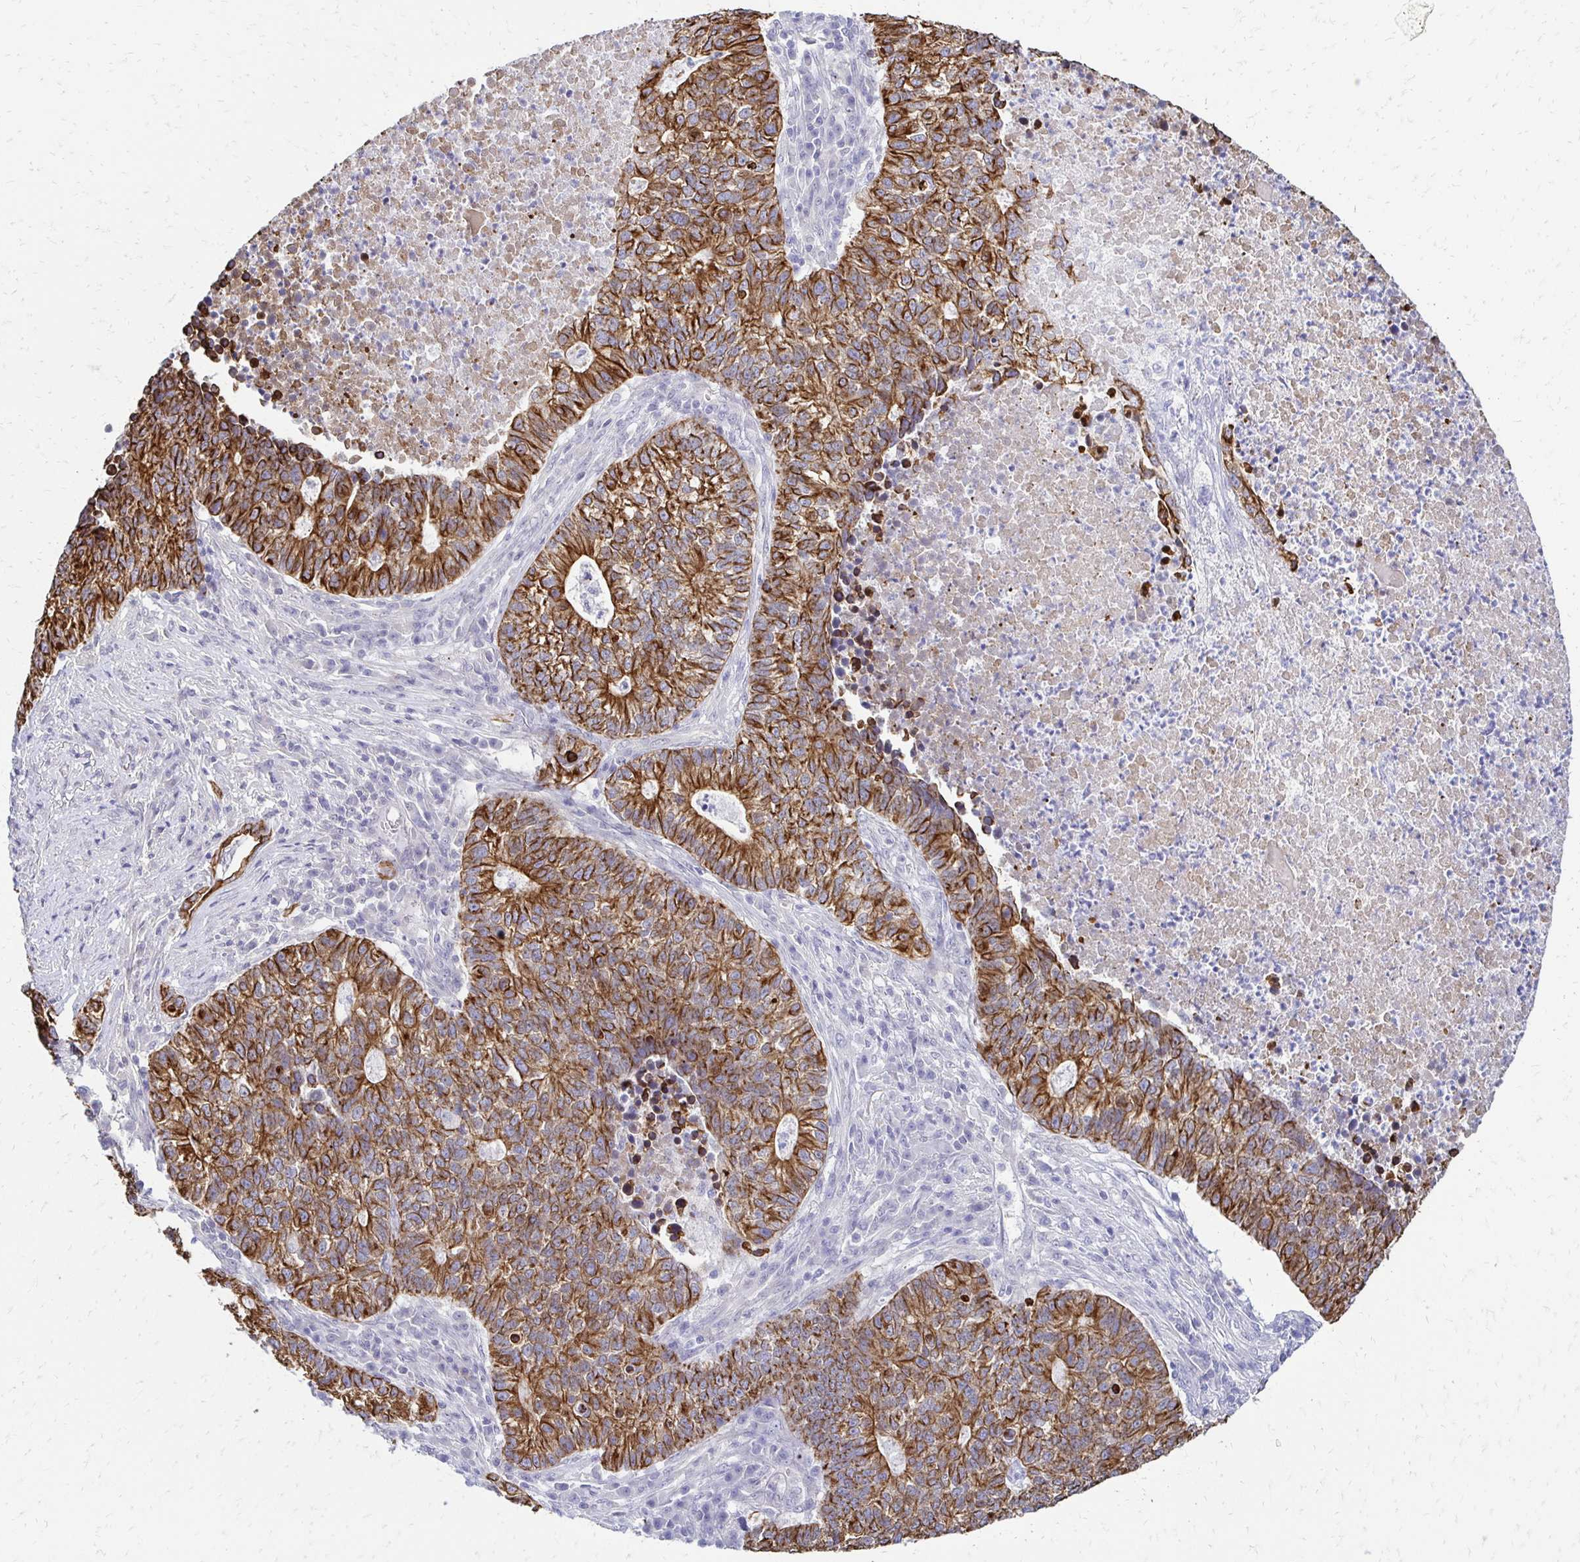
{"staining": {"intensity": "moderate", "quantity": ">75%", "location": "cytoplasmic/membranous"}, "tissue": "lung cancer", "cell_type": "Tumor cells", "image_type": "cancer", "snomed": [{"axis": "morphology", "description": "Adenocarcinoma, NOS"}, {"axis": "topography", "description": "Lung"}], "caption": "Human lung adenocarcinoma stained with a brown dye displays moderate cytoplasmic/membranous positive positivity in approximately >75% of tumor cells.", "gene": "C1QTNF2", "patient": {"sex": "male", "age": 57}}